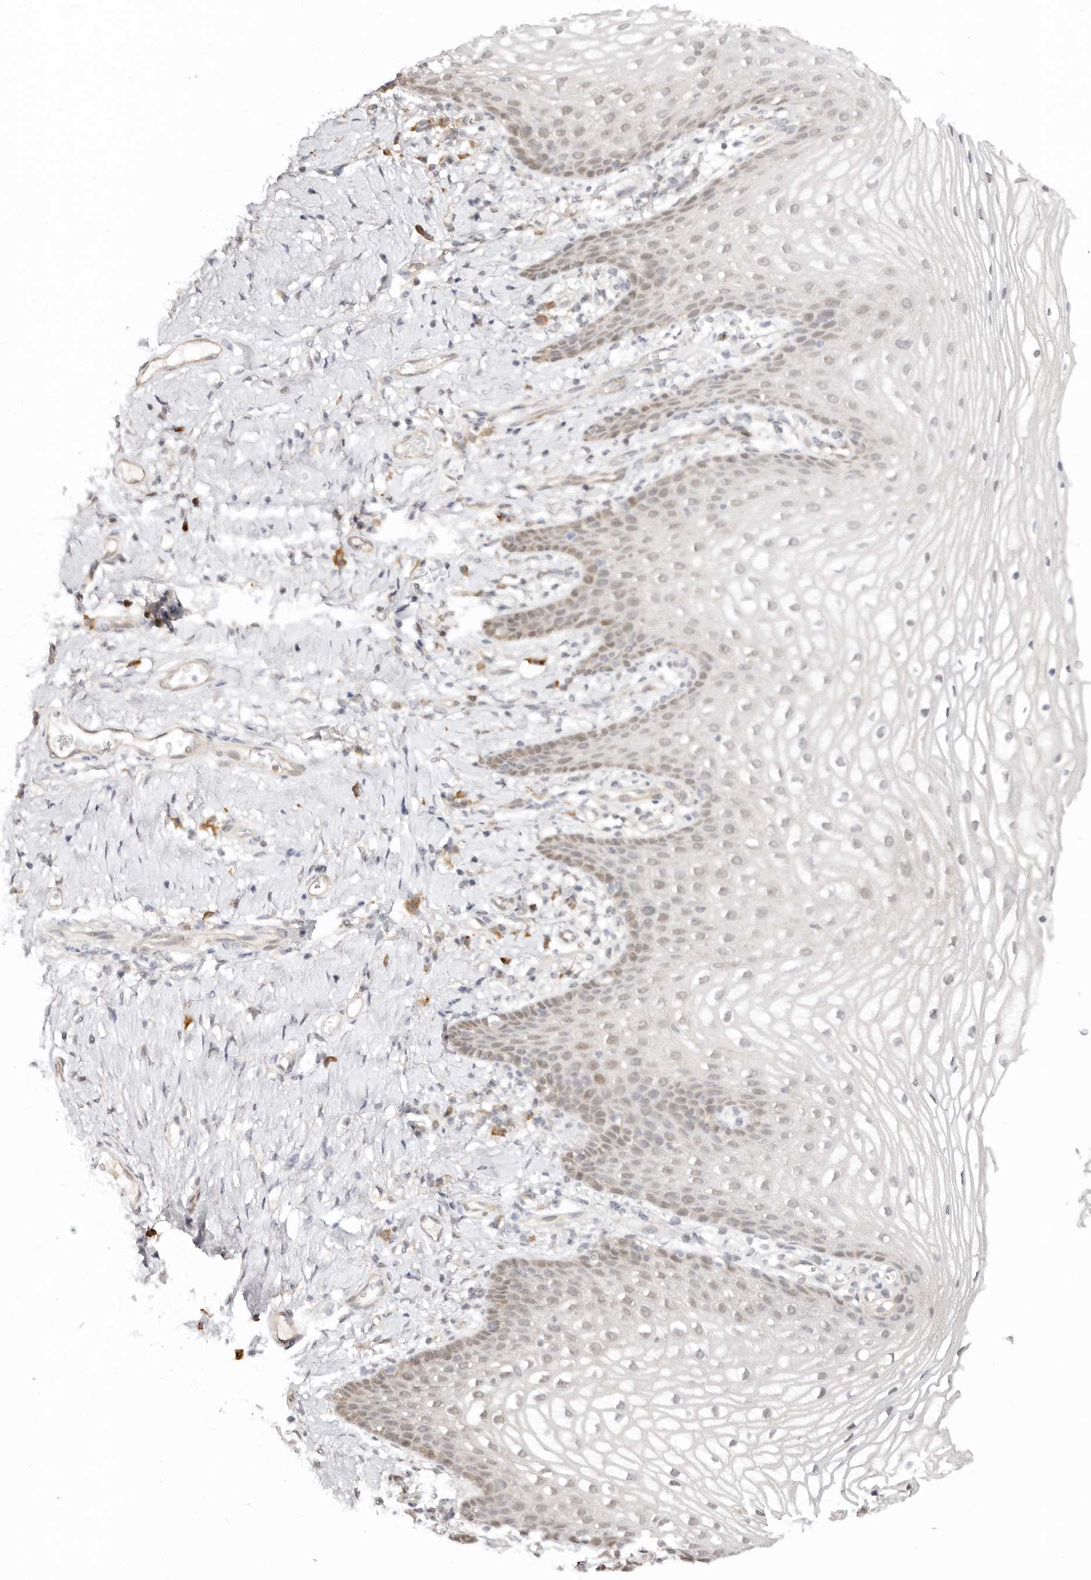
{"staining": {"intensity": "weak", "quantity": "<25%", "location": "cytoplasmic/membranous,nuclear"}, "tissue": "vagina", "cell_type": "Squamous epithelial cells", "image_type": "normal", "snomed": [{"axis": "morphology", "description": "Normal tissue, NOS"}, {"axis": "topography", "description": "Vagina"}], "caption": "Immunohistochemistry photomicrograph of unremarkable vagina: vagina stained with DAB displays no significant protein expression in squamous epithelial cells. Brightfield microscopy of immunohistochemistry (IHC) stained with DAB (3,3'-diaminobenzidine) (brown) and hematoxylin (blue), captured at high magnification.", "gene": "LARP7", "patient": {"sex": "female", "age": 60}}